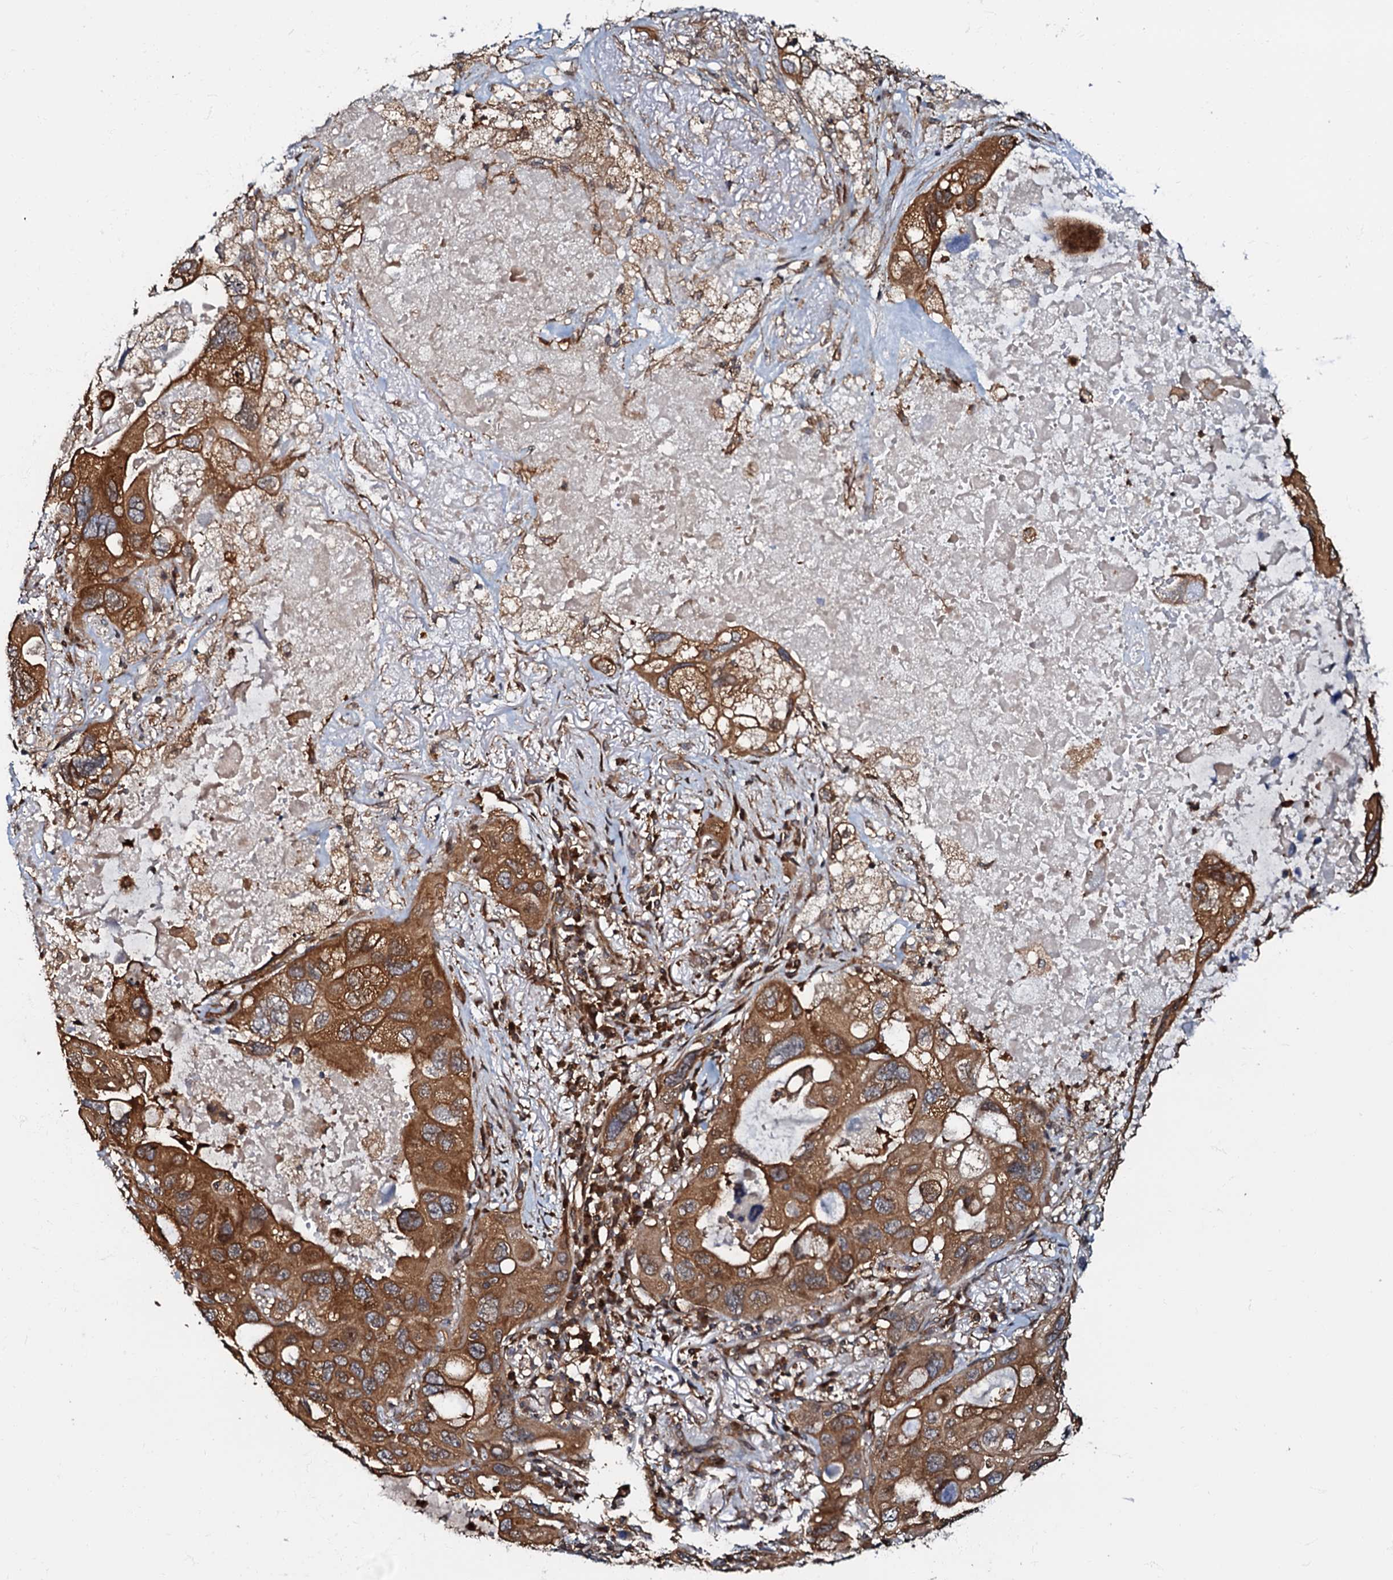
{"staining": {"intensity": "moderate", "quantity": ">75%", "location": "cytoplasmic/membranous"}, "tissue": "lung cancer", "cell_type": "Tumor cells", "image_type": "cancer", "snomed": [{"axis": "morphology", "description": "Squamous cell carcinoma, NOS"}, {"axis": "topography", "description": "Lung"}], "caption": "A brown stain highlights moderate cytoplasmic/membranous positivity of a protein in lung cancer tumor cells.", "gene": "OSBP", "patient": {"sex": "female", "age": 73}}